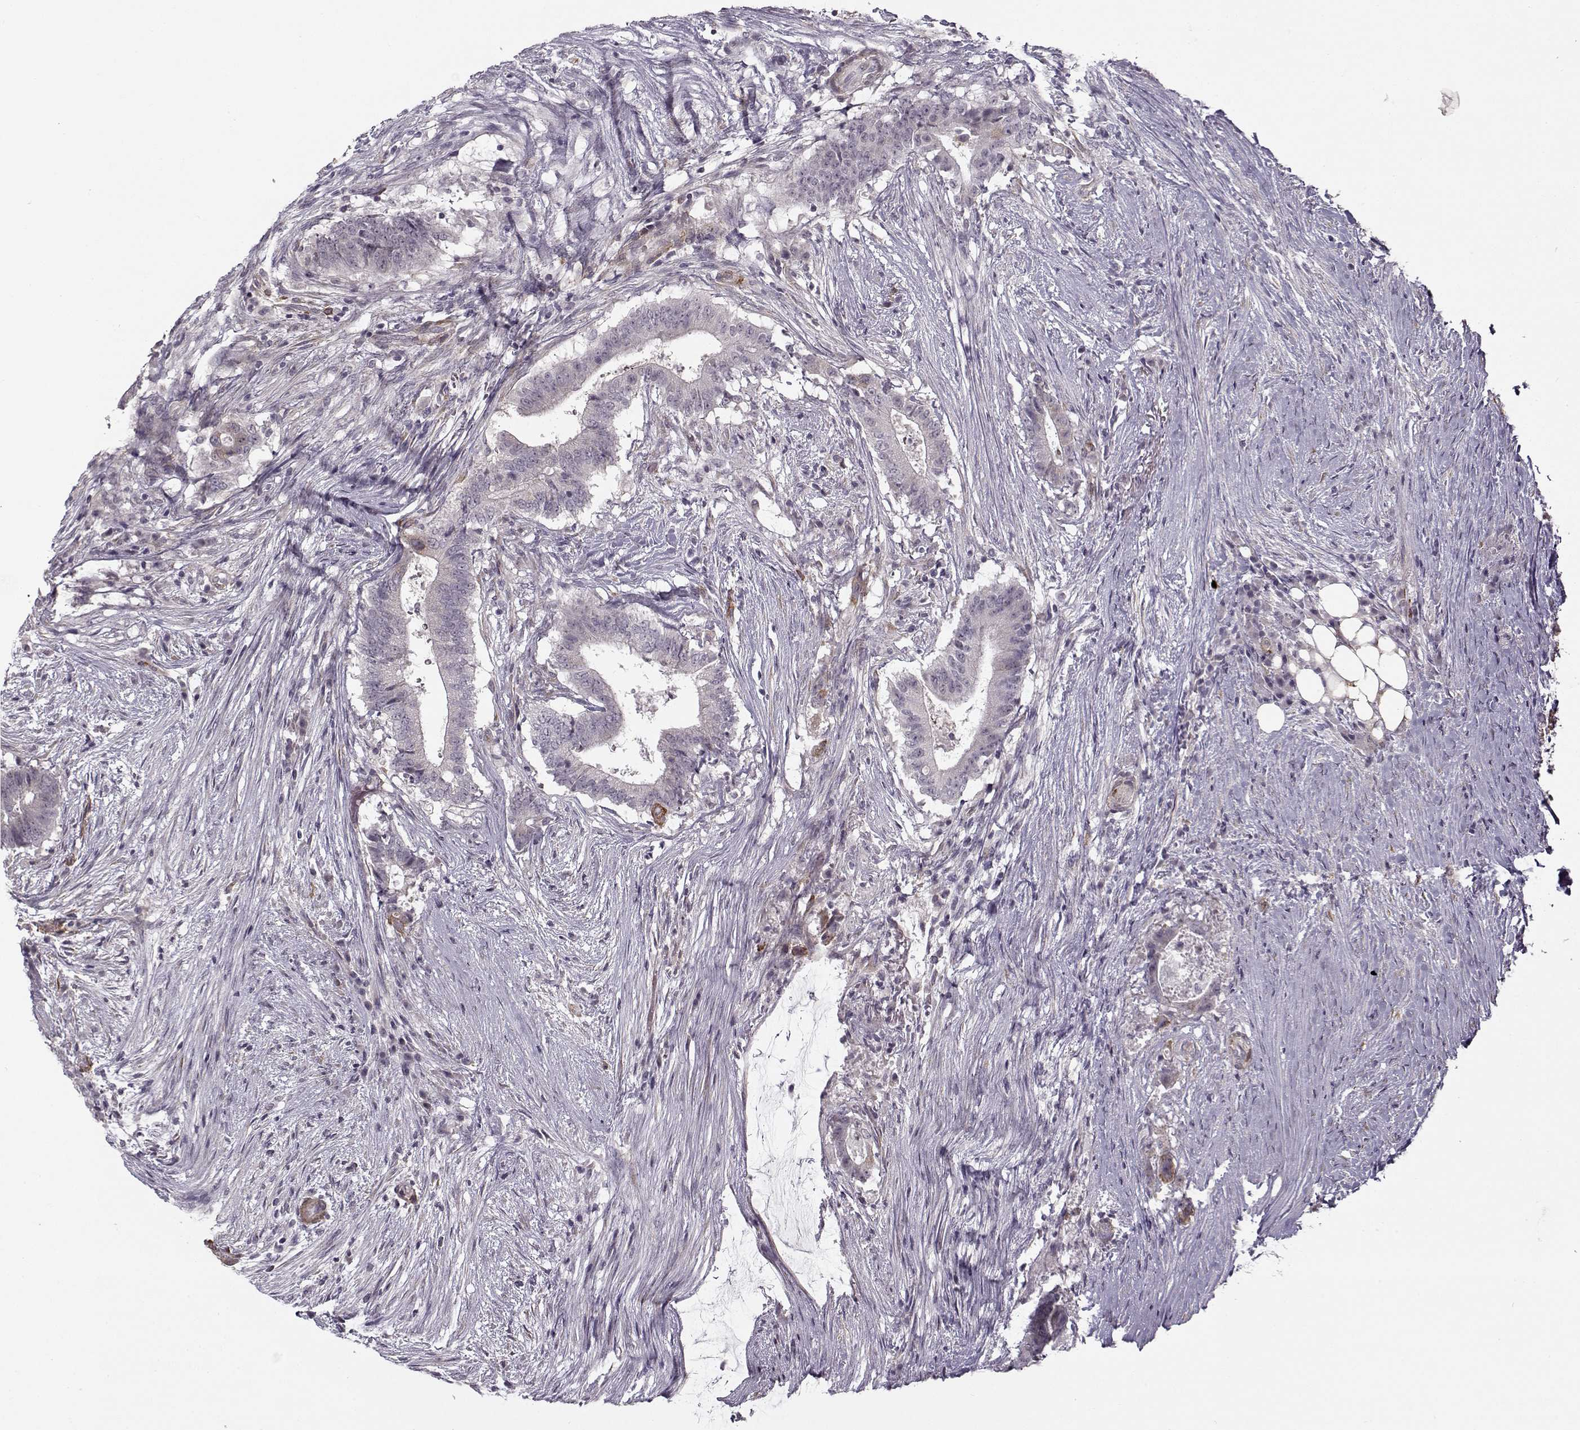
{"staining": {"intensity": "negative", "quantity": "none", "location": "none"}, "tissue": "colorectal cancer", "cell_type": "Tumor cells", "image_type": "cancer", "snomed": [{"axis": "morphology", "description": "Adenocarcinoma, NOS"}, {"axis": "topography", "description": "Colon"}], "caption": "IHC of human colorectal cancer shows no expression in tumor cells.", "gene": "LAMB2", "patient": {"sex": "female", "age": 43}}